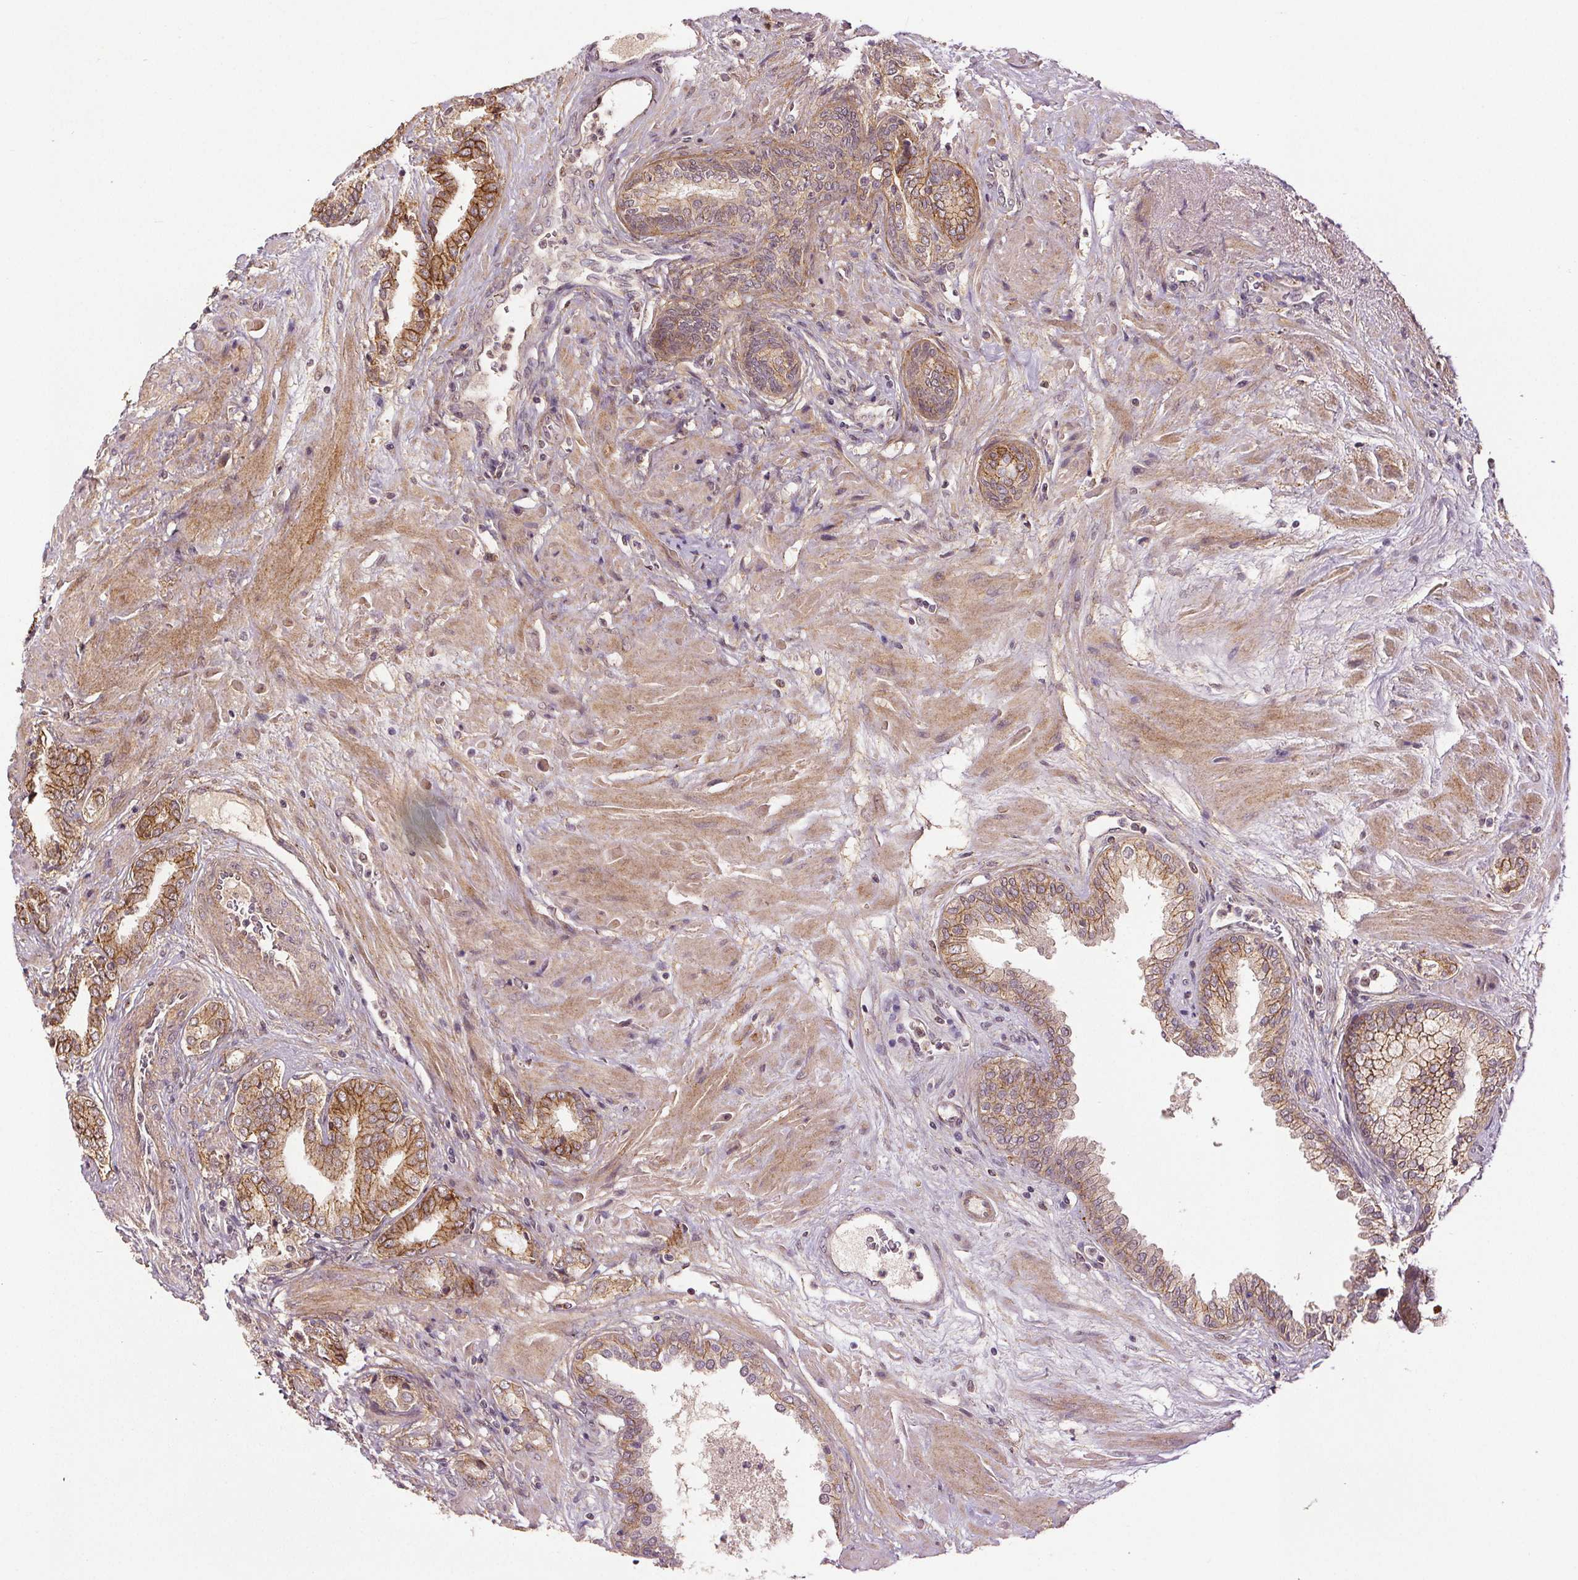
{"staining": {"intensity": "moderate", "quantity": ">75%", "location": "cytoplasmic/membranous"}, "tissue": "prostate cancer", "cell_type": "Tumor cells", "image_type": "cancer", "snomed": [{"axis": "morphology", "description": "Adenocarcinoma, High grade"}, {"axis": "topography", "description": "Prostate"}], "caption": "Immunohistochemistry (DAB) staining of human prostate cancer (high-grade adenocarcinoma) shows moderate cytoplasmic/membranous protein positivity in about >75% of tumor cells.", "gene": "EPHB3", "patient": {"sex": "male", "age": 56}}